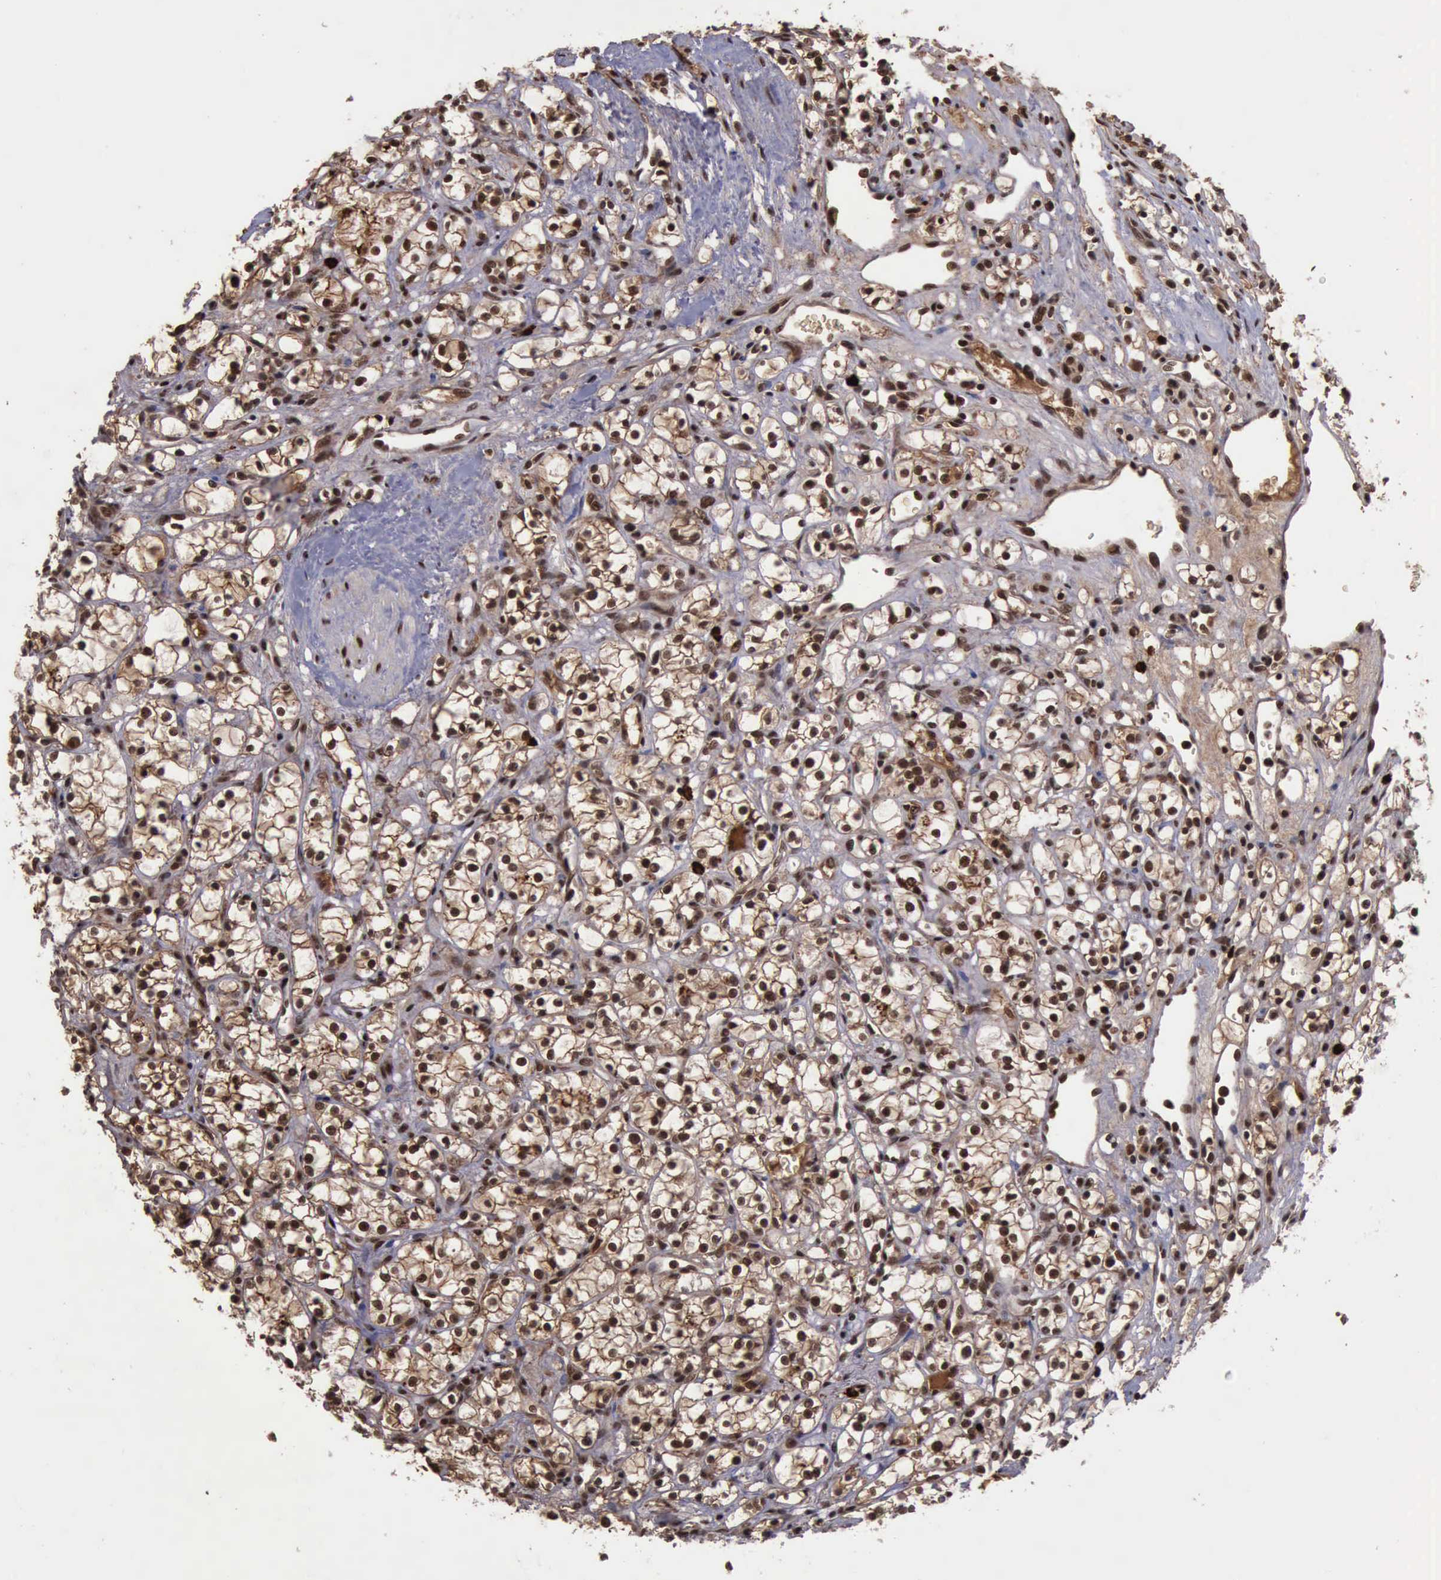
{"staining": {"intensity": "strong", "quantity": ">75%", "location": "cytoplasmic/membranous,nuclear"}, "tissue": "renal cancer", "cell_type": "Tumor cells", "image_type": "cancer", "snomed": [{"axis": "morphology", "description": "Adenocarcinoma, NOS"}, {"axis": "topography", "description": "Kidney"}], "caption": "Protein staining of adenocarcinoma (renal) tissue exhibits strong cytoplasmic/membranous and nuclear staining in about >75% of tumor cells. Nuclei are stained in blue.", "gene": "TRMT2A", "patient": {"sex": "male", "age": 61}}